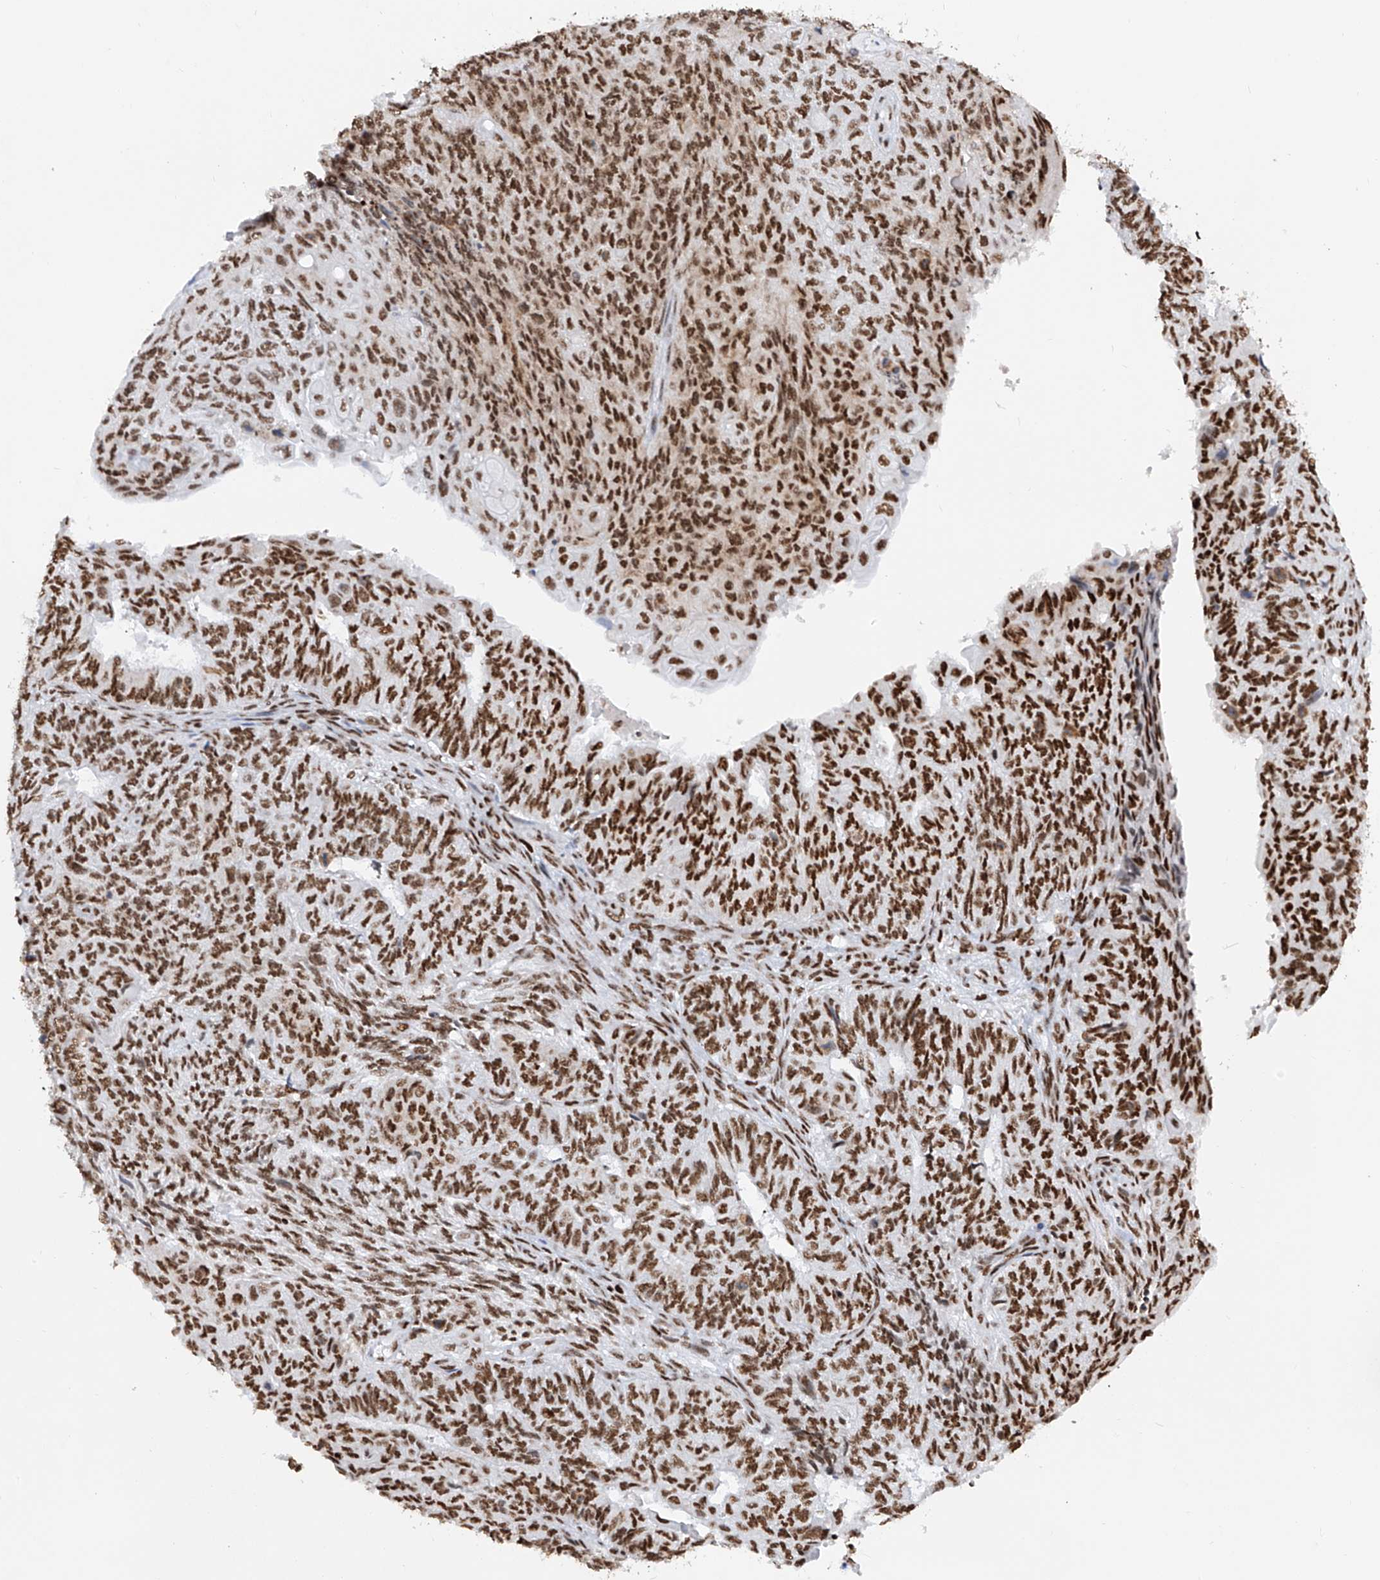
{"staining": {"intensity": "strong", "quantity": ">75%", "location": "nuclear"}, "tissue": "endometrial cancer", "cell_type": "Tumor cells", "image_type": "cancer", "snomed": [{"axis": "morphology", "description": "Adenocarcinoma, NOS"}, {"axis": "topography", "description": "Endometrium"}], "caption": "DAB (3,3'-diaminobenzidine) immunohistochemical staining of endometrial adenocarcinoma displays strong nuclear protein staining in about >75% of tumor cells.", "gene": "SRSF6", "patient": {"sex": "female", "age": 32}}